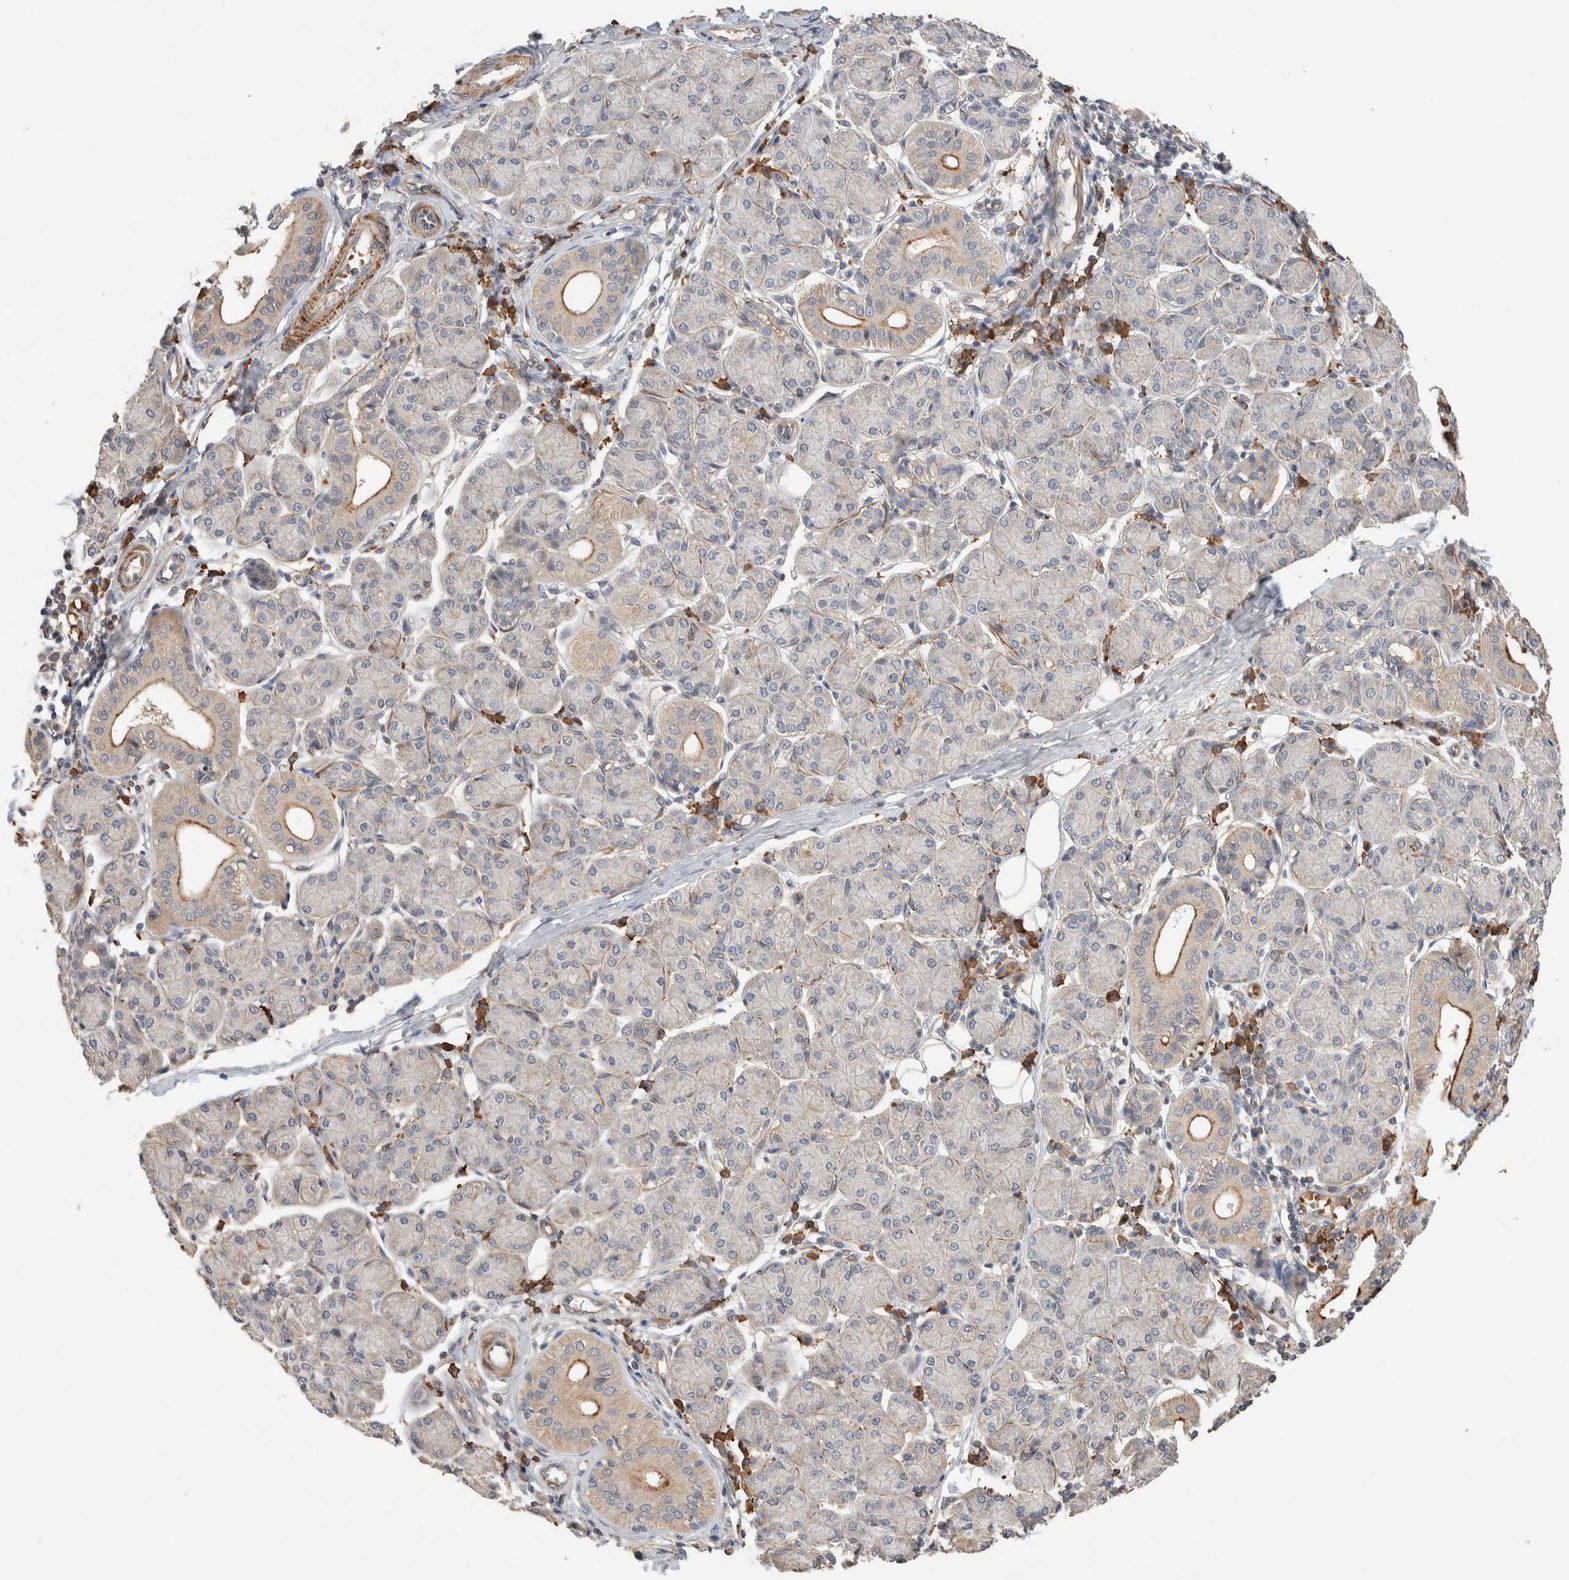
{"staining": {"intensity": "moderate", "quantity": "<25%", "location": "cytoplasmic/membranous"}, "tissue": "salivary gland", "cell_type": "Glandular cells", "image_type": "normal", "snomed": [{"axis": "morphology", "description": "Normal tissue, NOS"}, {"axis": "morphology", "description": "Inflammation, NOS"}, {"axis": "topography", "description": "Lymph node"}, {"axis": "topography", "description": "Salivary gland"}], "caption": "This micrograph exhibits IHC staining of unremarkable salivary gland, with low moderate cytoplasmic/membranous positivity in approximately <25% of glandular cells.", "gene": "WDR91", "patient": {"sex": "male", "age": 3}}